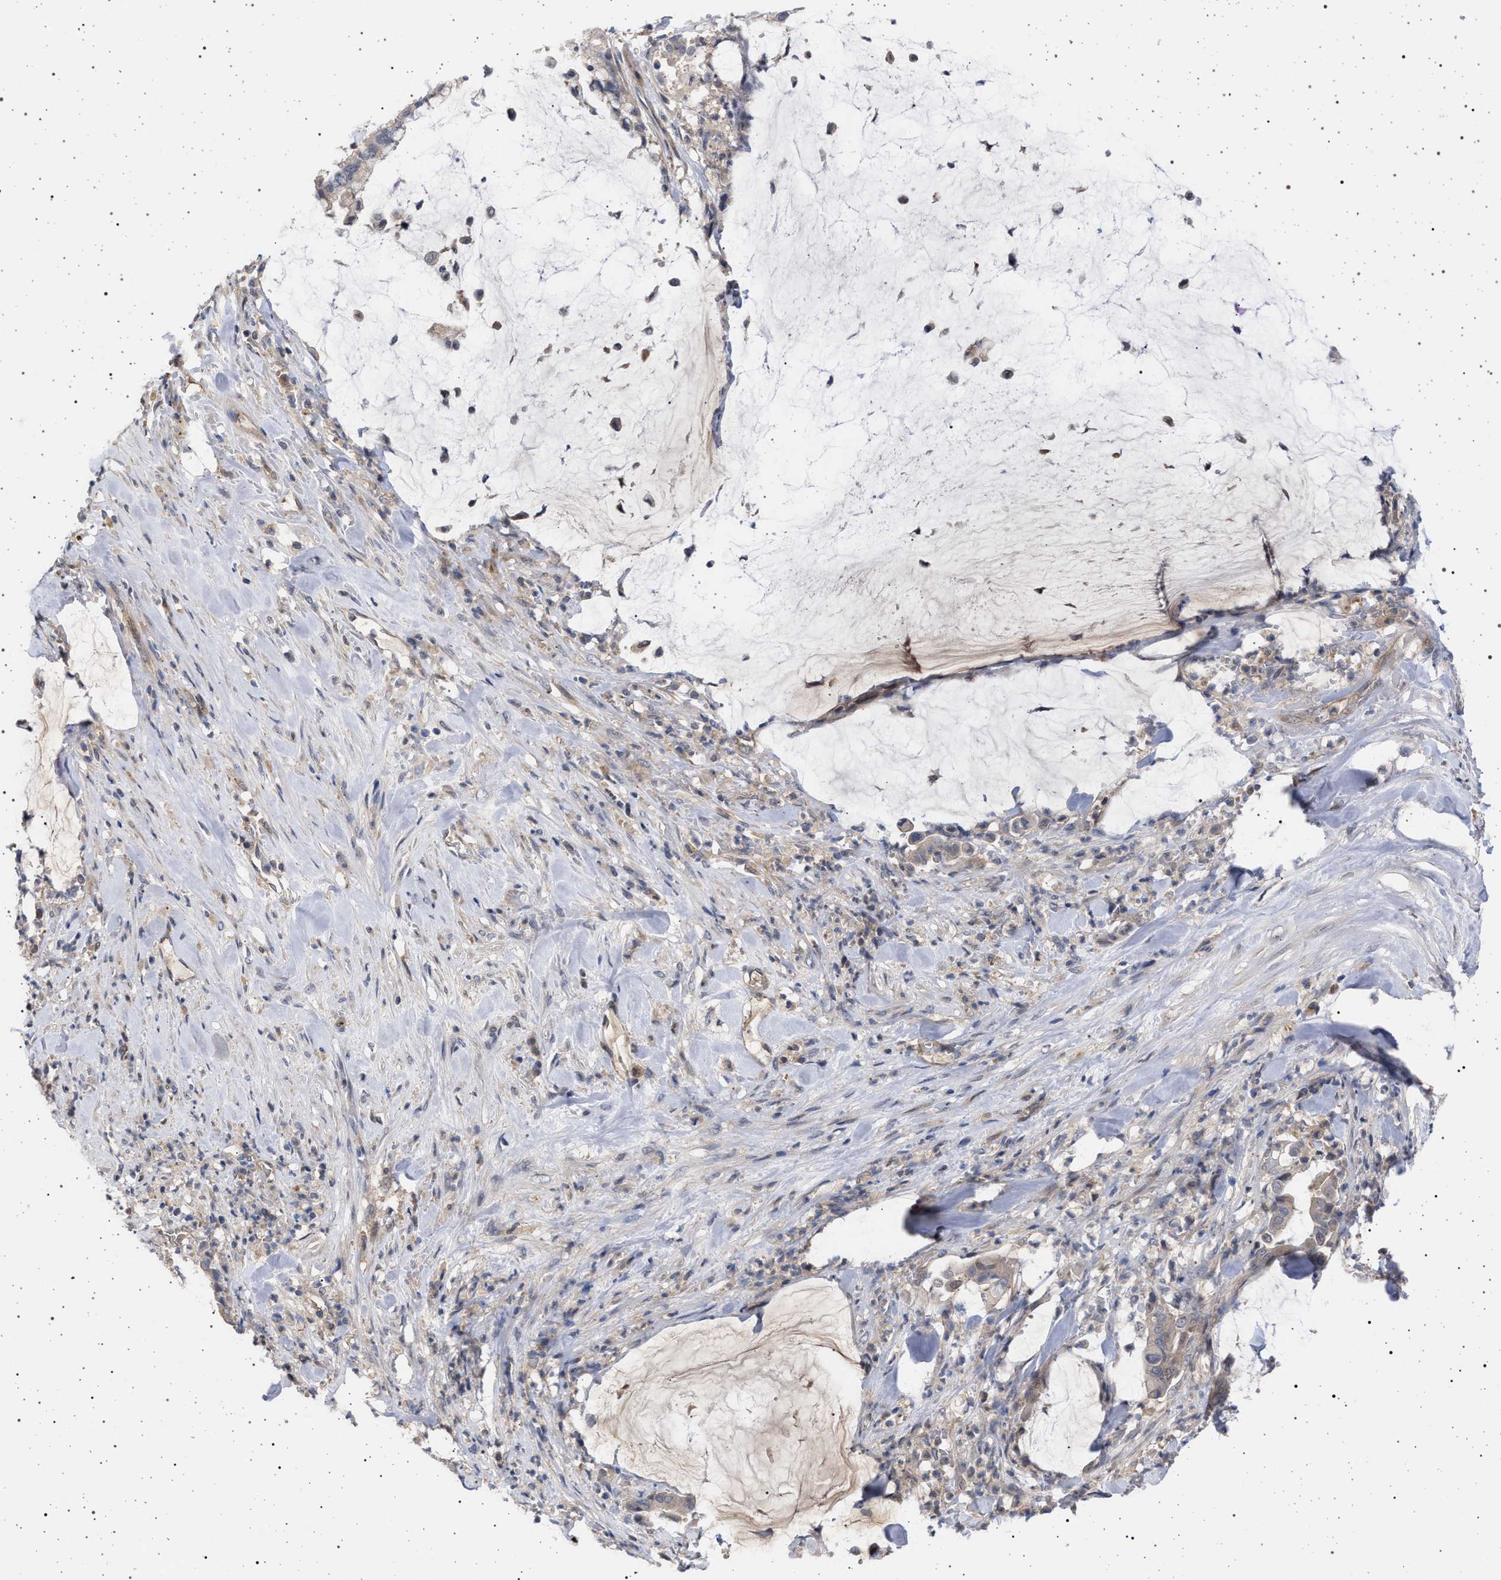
{"staining": {"intensity": "negative", "quantity": "none", "location": "none"}, "tissue": "pancreatic cancer", "cell_type": "Tumor cells", "image_type": "cancer", "snomed": [{"axis": "morphology", "description": "Adenocarcinoma, NOS"}, {"axis": "topography", "description": "Pancreas"}], "caption": "A micrograph of pancreatic adenocarcinoma stained for a protein reveals no brown staining in tumor cells. Nuclei are stained in blue.", "gene": "RBM48", "patient": {"sex": "male", "age": 41}}